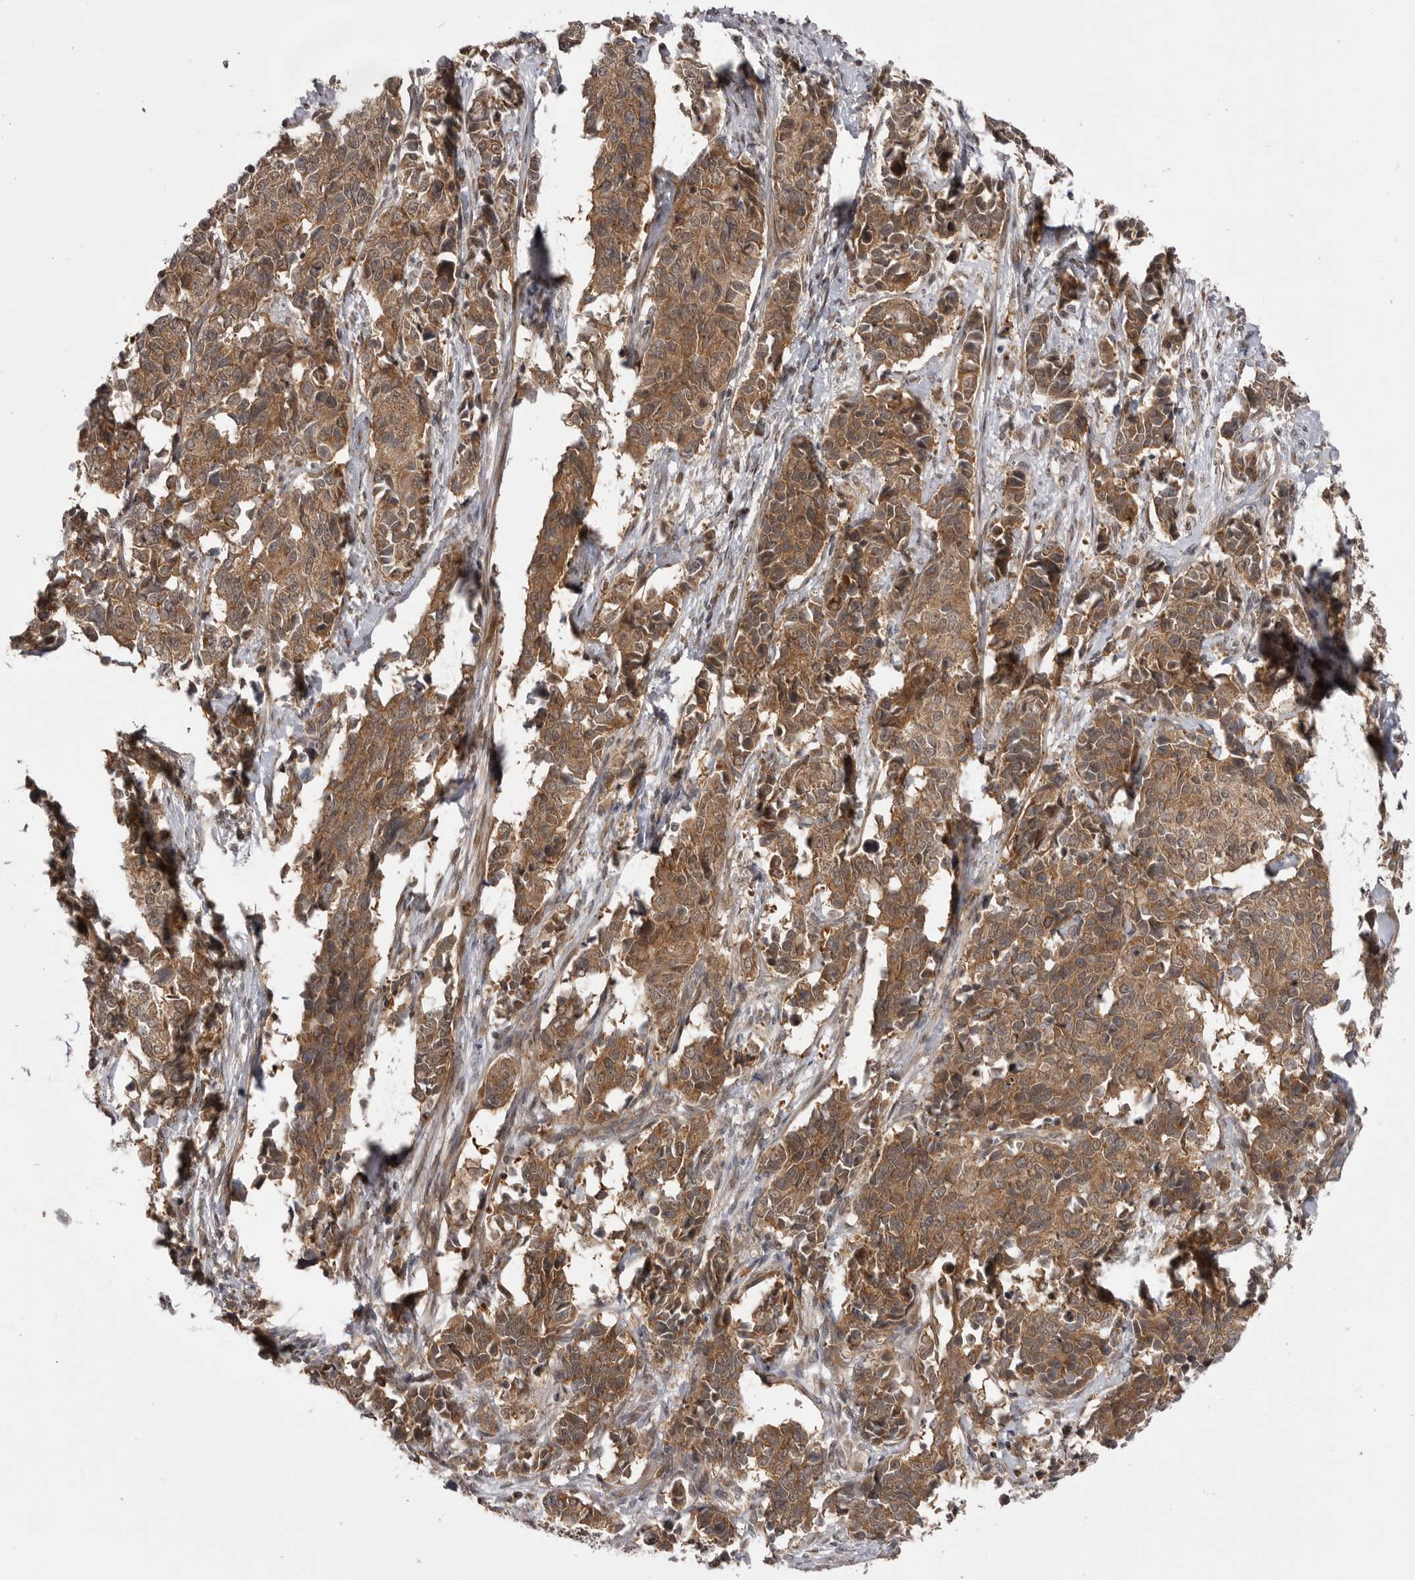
{"staining": {"intensity": "moderate", "quantity": ">75%", "location": "cytoplasmic/membranous"}, "tissue": "cervical cancer", "cell_type": "Tumor cells", "image_type": "cancer", "snomed": [{"axis": "morphology", "description": "Normal tissue, NOS"}, {"axis": "morphology", "description": "Squamous cell carcinoma, NOS"}, {"axis": "topography", "description": "Cervix"}], "caption": "This image shows IHC staining of cervical squamous cell carcinoma, with medium moderate cytoplasmic/membranous staining in approximately >75% of tumor cells.", "gene": "PDCL", "patient": {"sex": "female", "age": 35}}